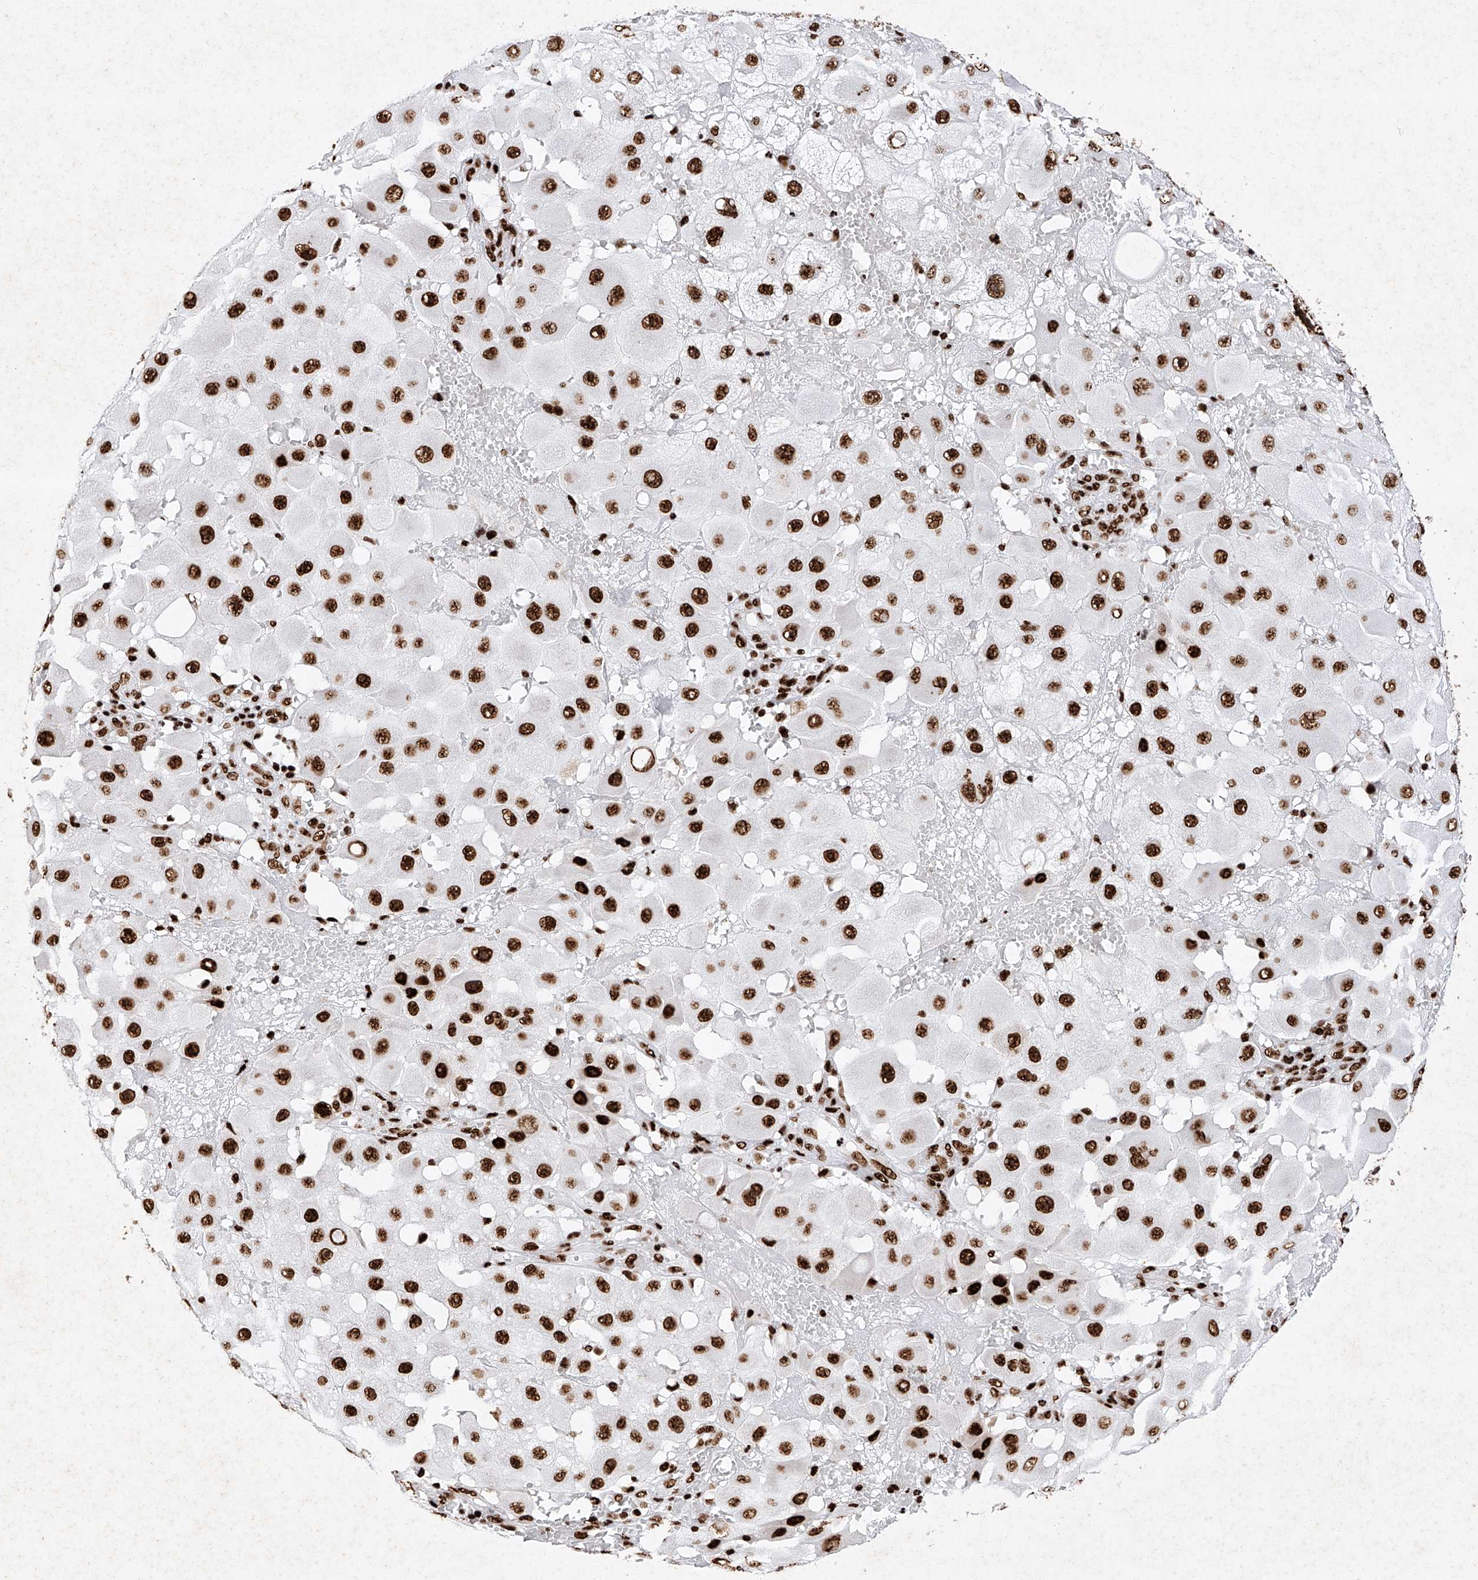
{"staining": {"intensity": "strong", "quantity": ">75%", "location": "nuclear"}, "tissue": "melanoma", "cell_type": "Tumor cells", "image_type": "cancer", "snomed": [{"axis": "morphology", "description": "Malignant melanoma, NOS"}, {"axis": "topography", "description": "Skin"}], "caption": "Strong nuclear staining is appreciated in approximately >75% of tumor cells in malignant melanoma.", "gene": "SRSF6", "patient": {"sex": "female", "age": 81}}